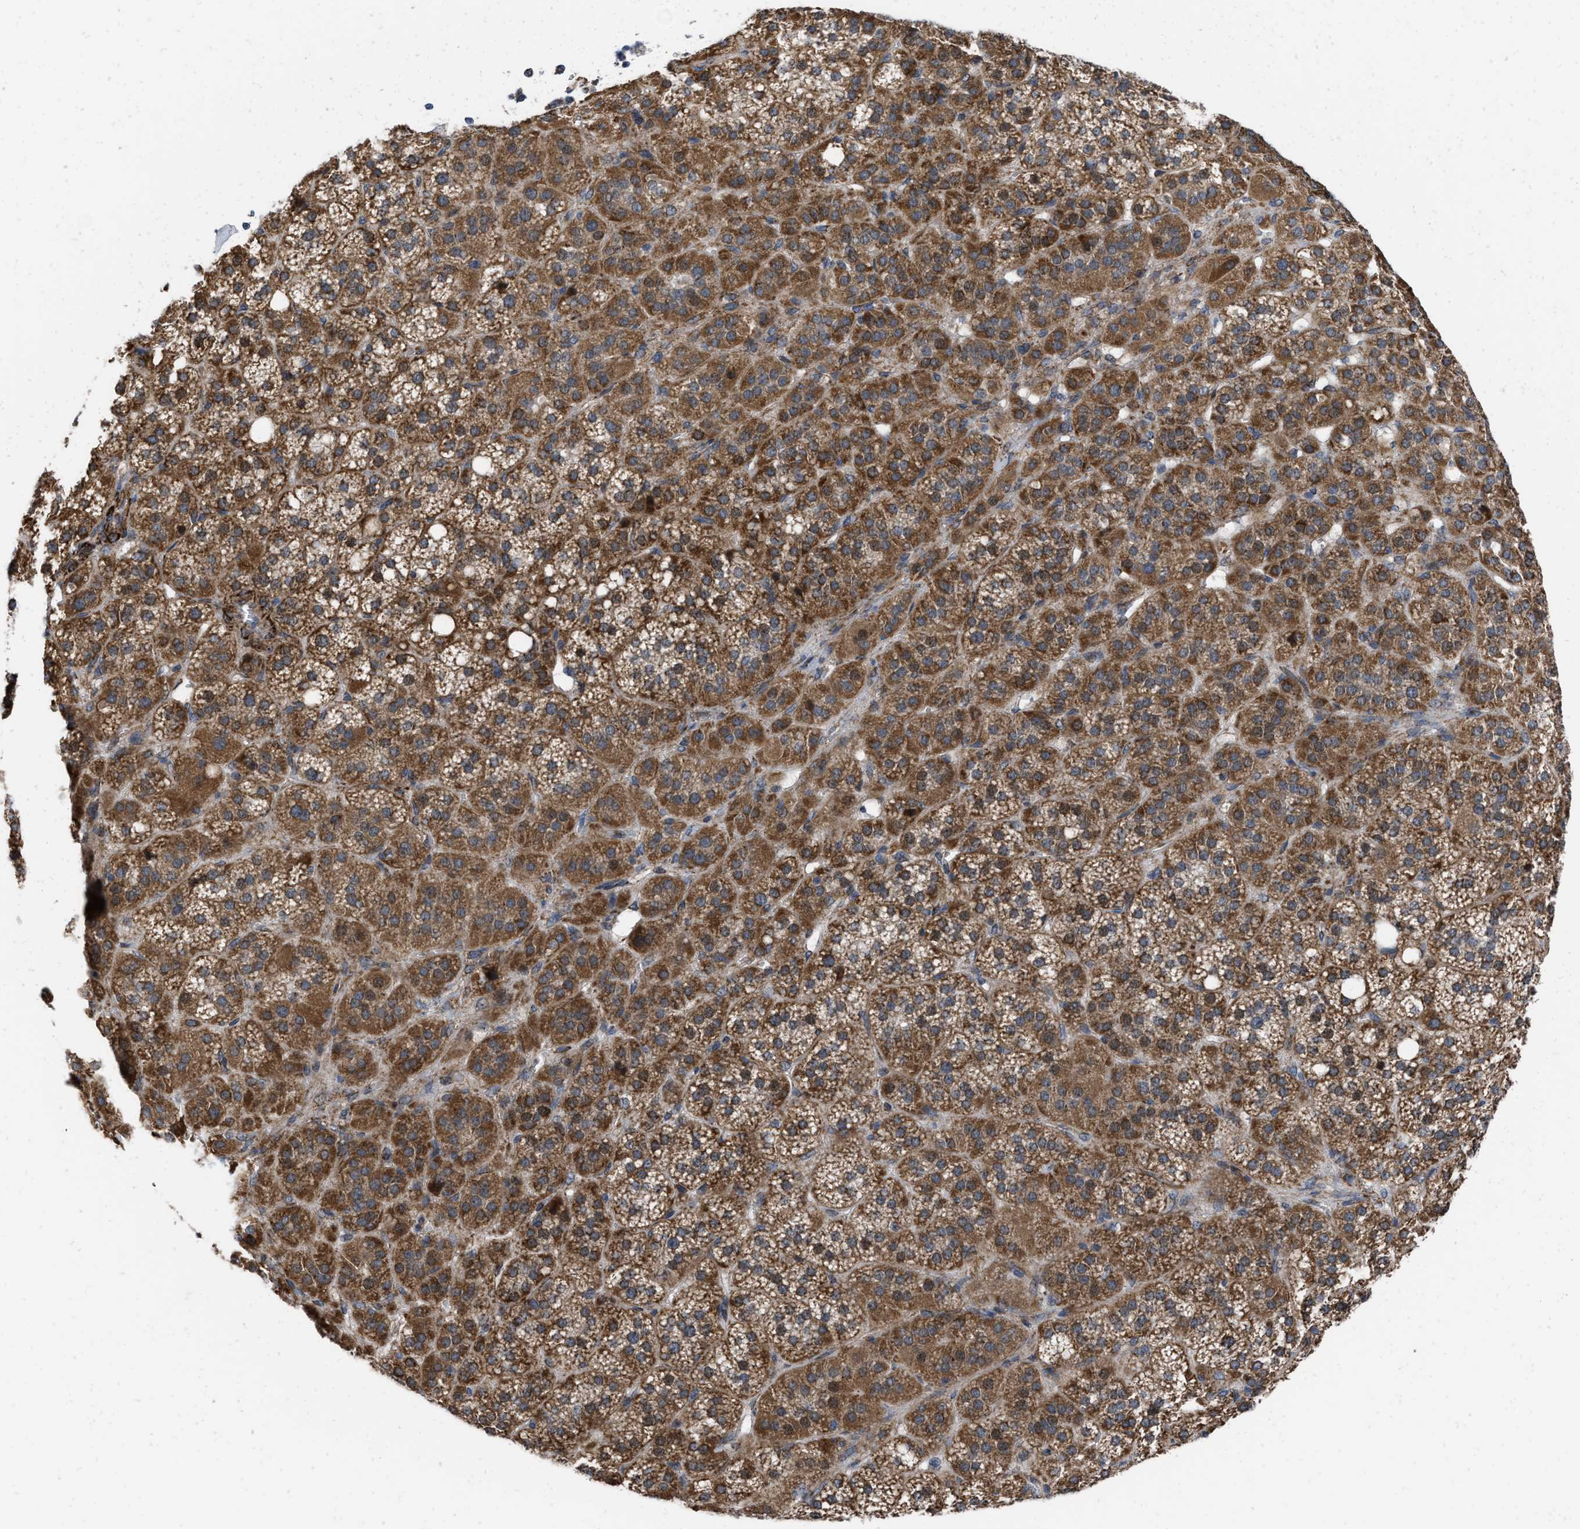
{"staining": {"intensity": "strong", "quantity": ">75%", "location": "cytoplasmic/membranous"}, "tissue": "adrenal gland", "cell_type": "Glandular cells", "image_type": "normal", "snomed": [{"axis": "morphology", "description": "Normal tissue, NOS"}, {"axis": "topography", "description": "Adrenal gland"}], "caption": "Immunohistochemistry (DAB (3,3'-diaminobenzidine)) staining of unremarkable human adrenal gland displays strong cytoplasmic/membranous protein staining in about >75% of glandular cells. Using DAB (3,3'-diaminobenzidine) (brown) and hematoxylin (blue) stains, captured at high magnification using brightfield microscopy.", "gene": "AKAP1", "patient": {"sex": "female", "age": 59}}